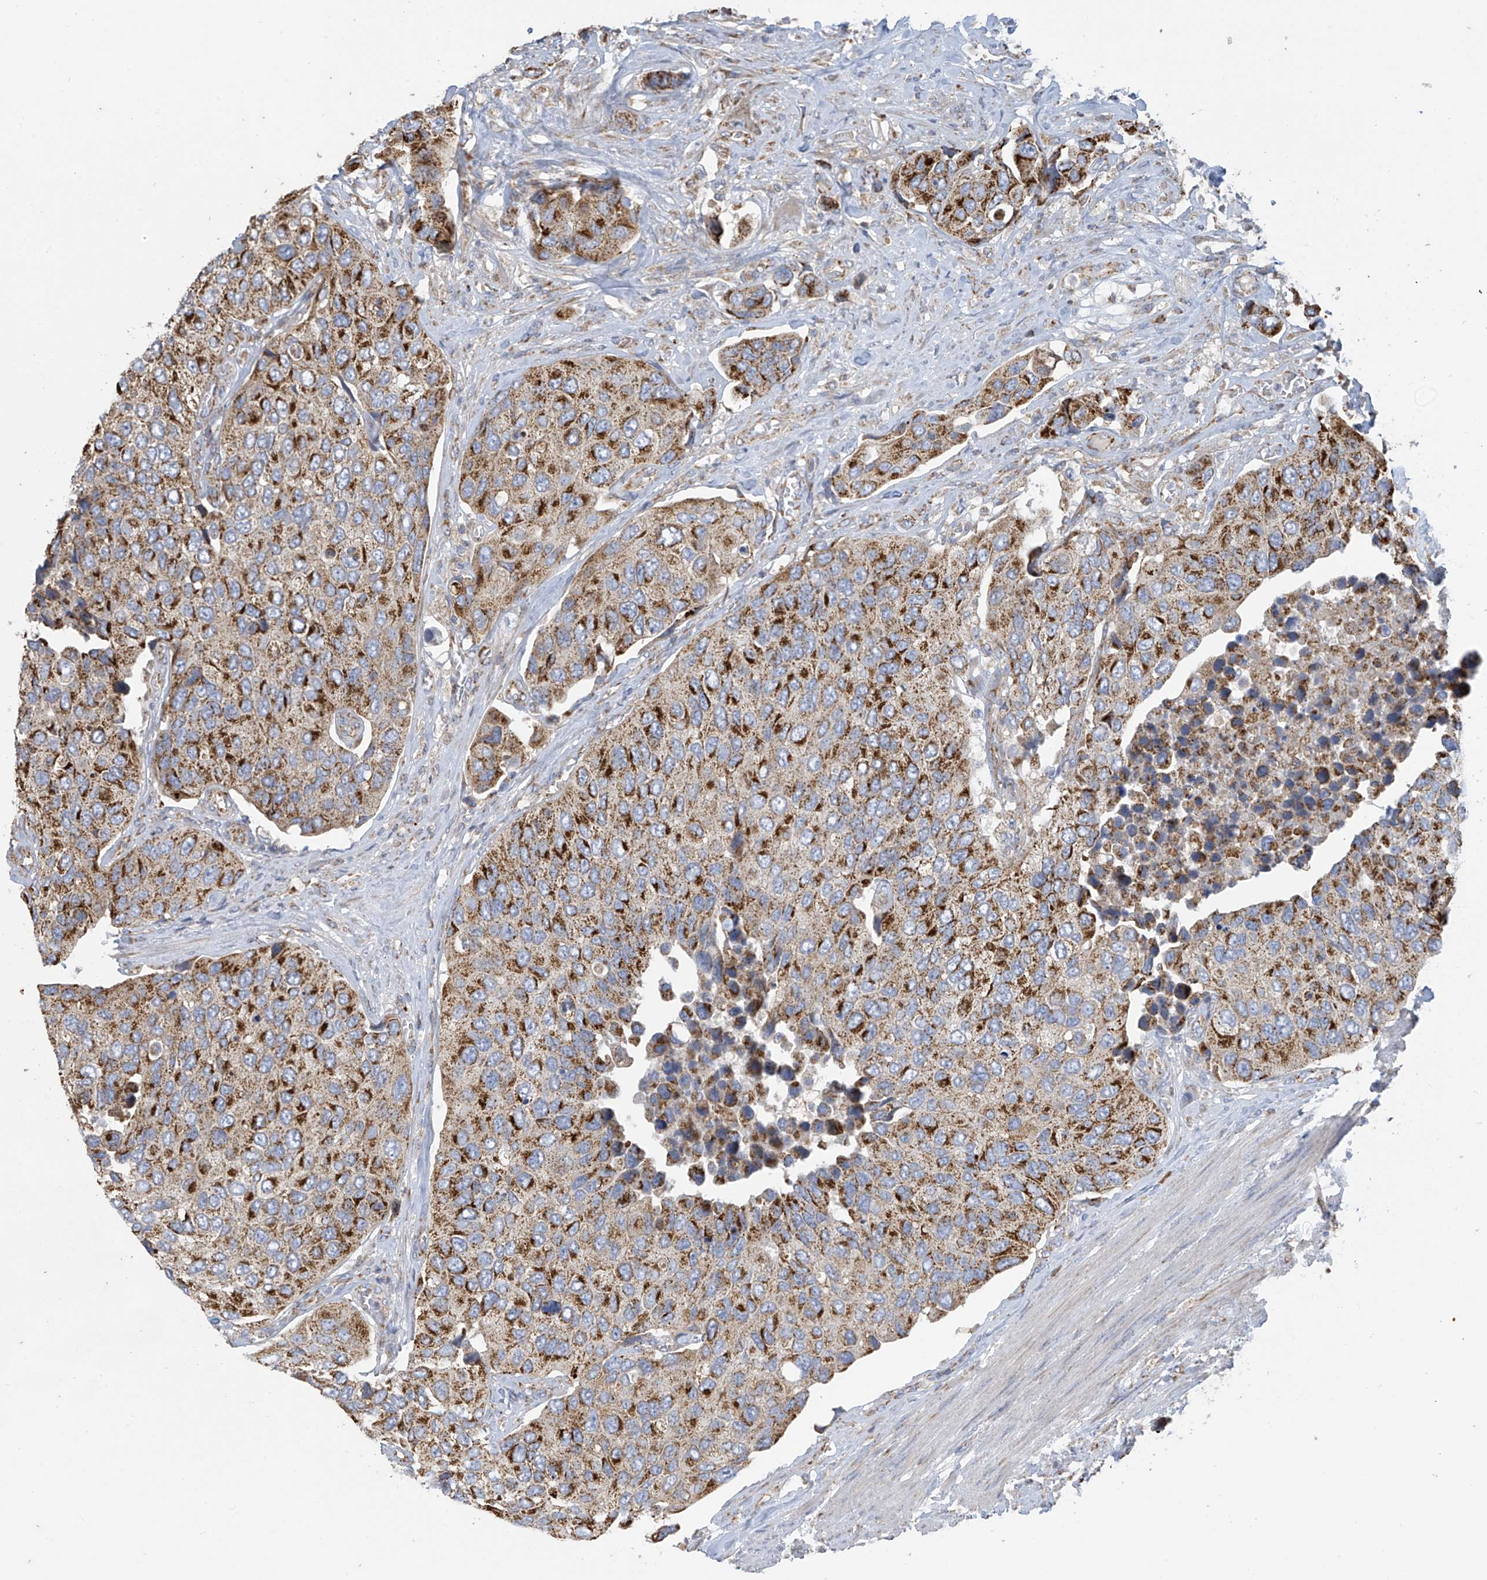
{"staining": {"intensity": "strong", "quantity": ">75%", "location": "cytoplasmic/membranous"}, "tissue": "urothelial cancer", "cell_type": "Tumor cells", "image_type": "cancer", "snomed": [{"axis": "morphology", "description": "Urothelial carcinoma, High grade"}, {"axis": "topography", "description": "Urinary bladder"}], "caption": "This histopathology image displays high-grade urothelial carcinoma stained with immunohistochemistry to label a protein in brown. The cytoplasmic/membranous of tumor cells show strong positivity for the protein. Nuclei are counter-stained blue.", "gene": "PNPT1", "patient": {"sex": "male", "age": 74}}